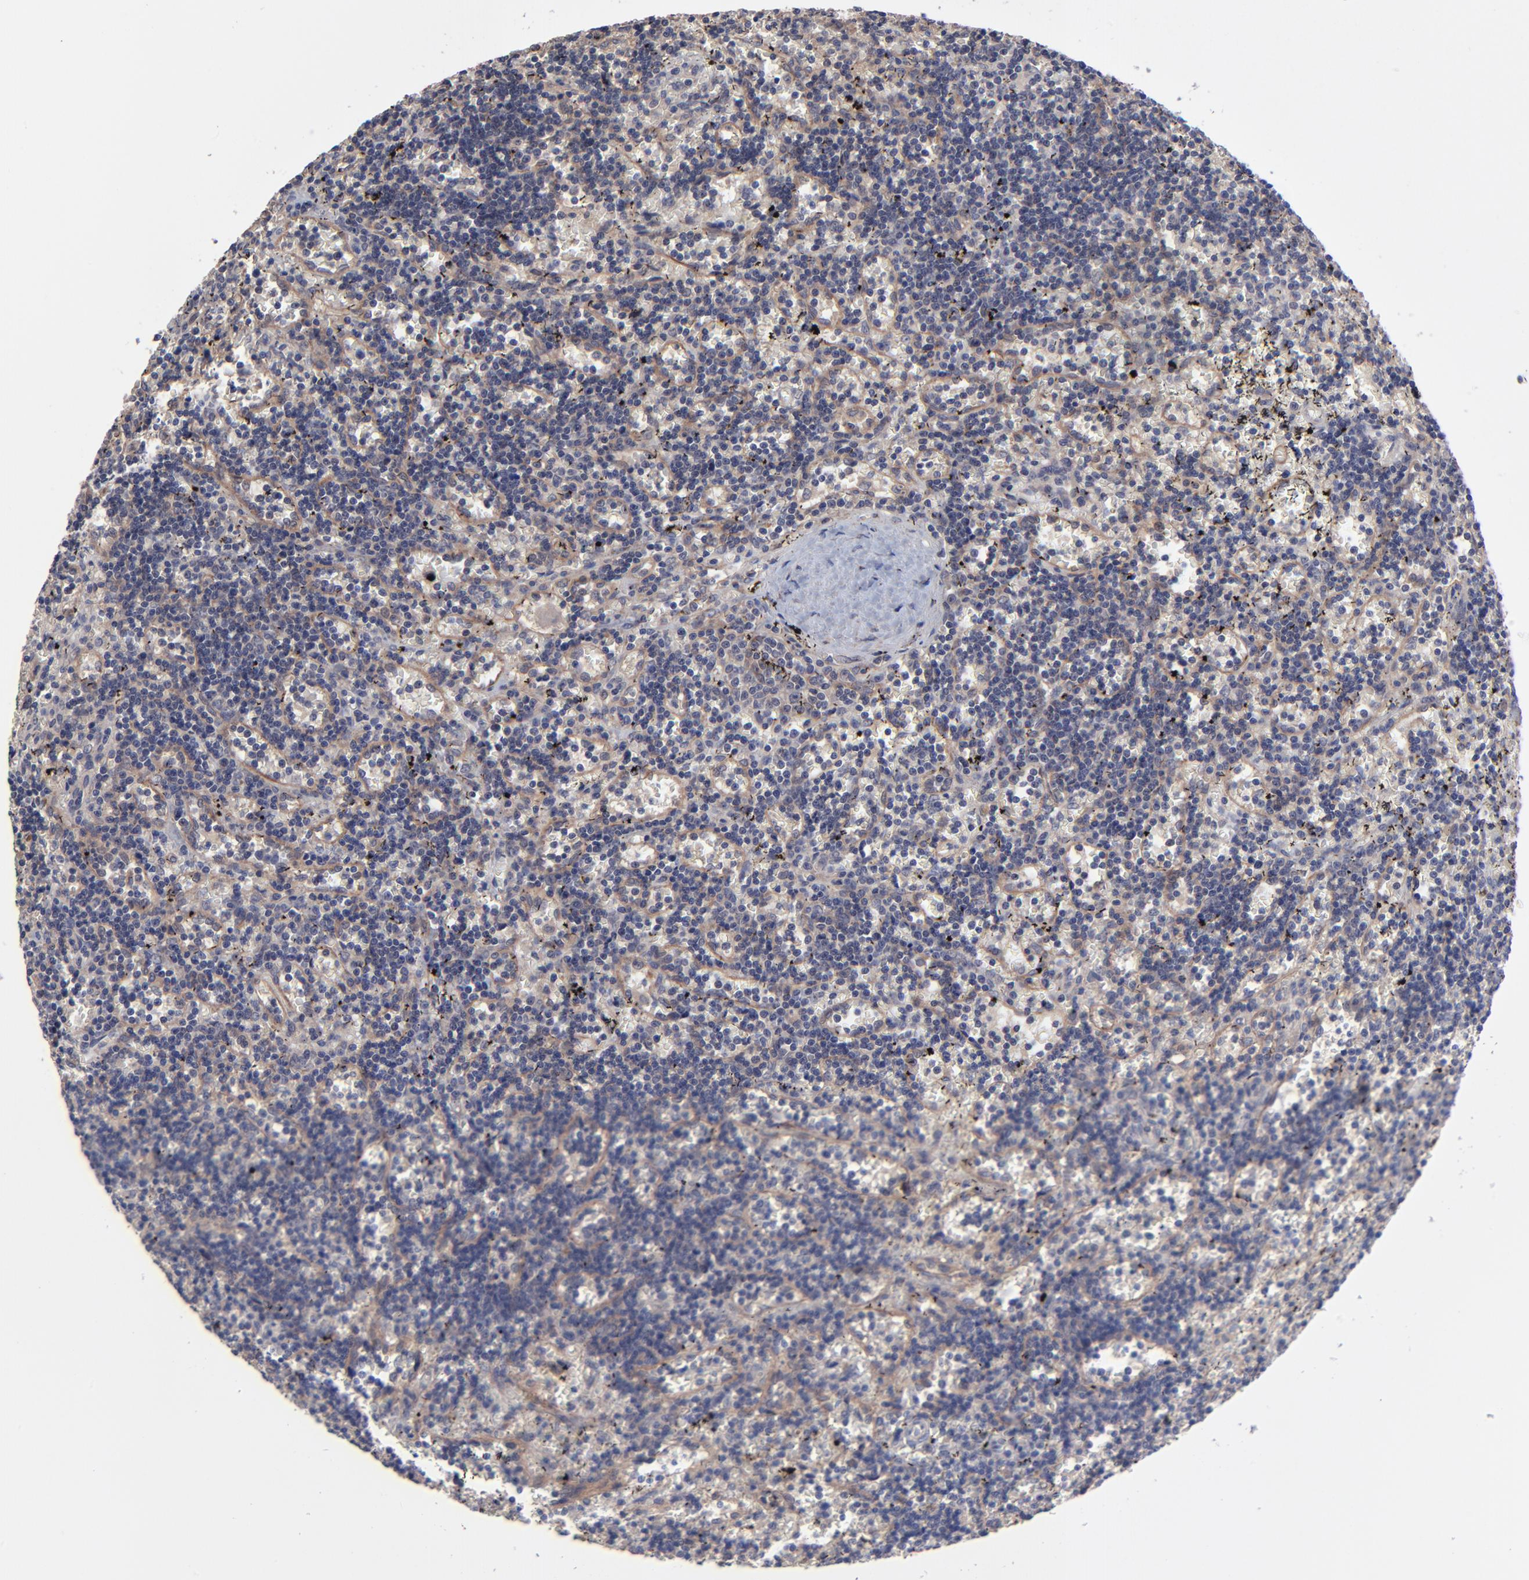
{"staining": {"intensity": "negative", "quantity": "none", "location": "none"}, "tissue": "lymphoma", "cell_type": "Tumor cells", "image_type": "cancer", "snomed": [{"axis": "morphology", "description": "Malignant lymphoma, non-Hodgkin's type, Low grade"}, {"axis": "topography", "description": "Spleen"}], "caption": "Immunohistochemistry (IHC) micrograph of human lymphoma stained for a protein (brown), which shows no expression in tumor cells. Brightfield microscopy of immunohistochemistry stained with DAB (3,3'-diaminobenzidine) (brown) and hematoxylin (blue), captured at high magnification.", "gene": "ZNF780B", "patient": {"sex": "male", "age": 60}}